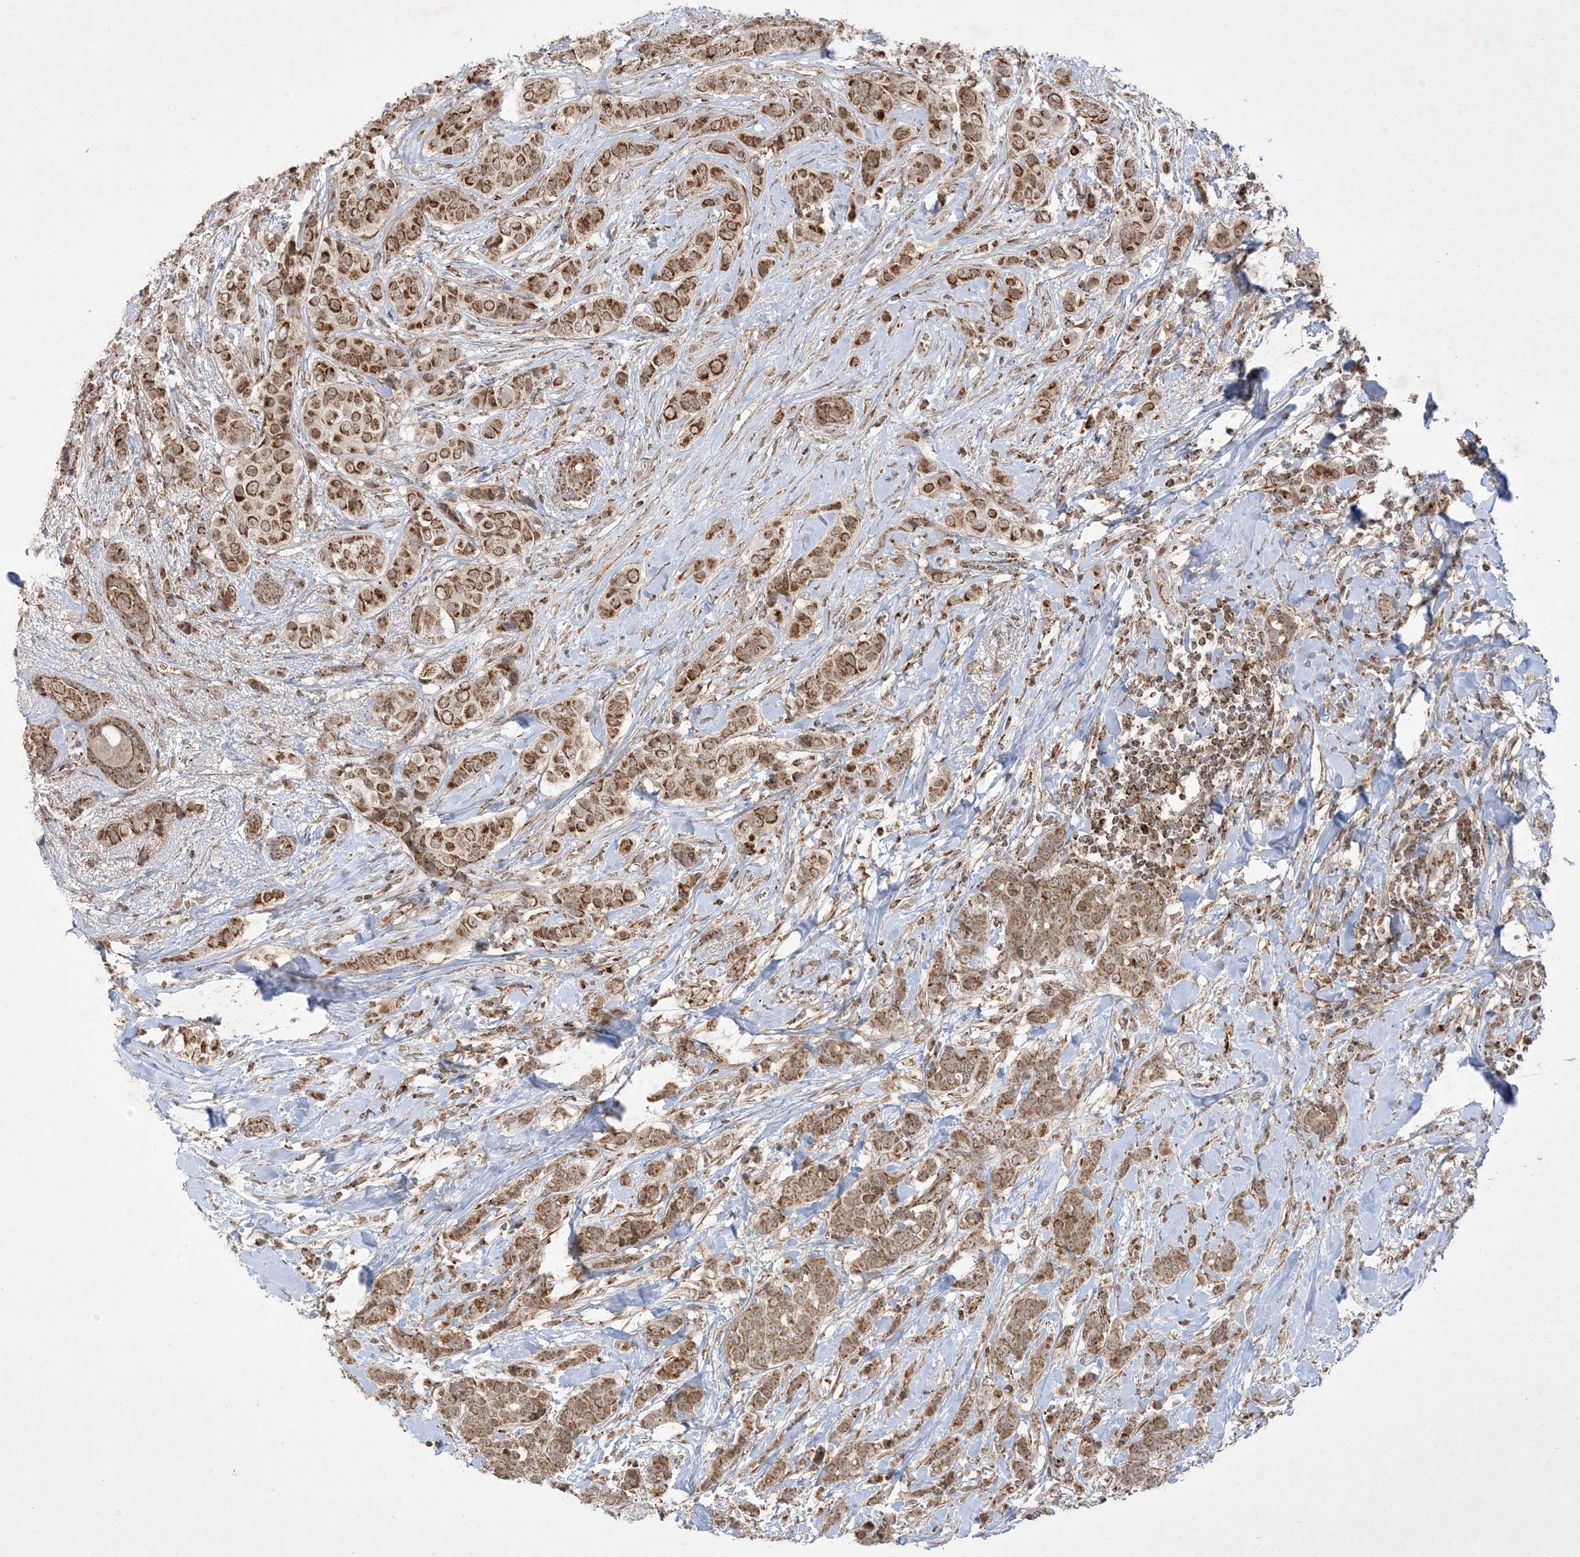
{"staining": {"intensity": "moderate", "quantity": ">75%", "location": "cytoplasmic/membranous"}, "tissue": "breast cancer", "cell_type": "Tumor cells", "image_type": "cancer", "snomed": [{"axis": "morphology", "description": "Lobular carcinoma"}, {"axis": "topography", "description": "Breast"}], "caption": "This photomicrograph displays breast cancer (lobular carcinoma) stained with immunohistochemistry to label a protein in brown. The cytoplasmic/membranous of tumor cells show moderate positivity for the protein. Nuclei are counter-stained blue.", "gene": "NDUFAF3", "patient": {"sex": "female", "age": 51}}